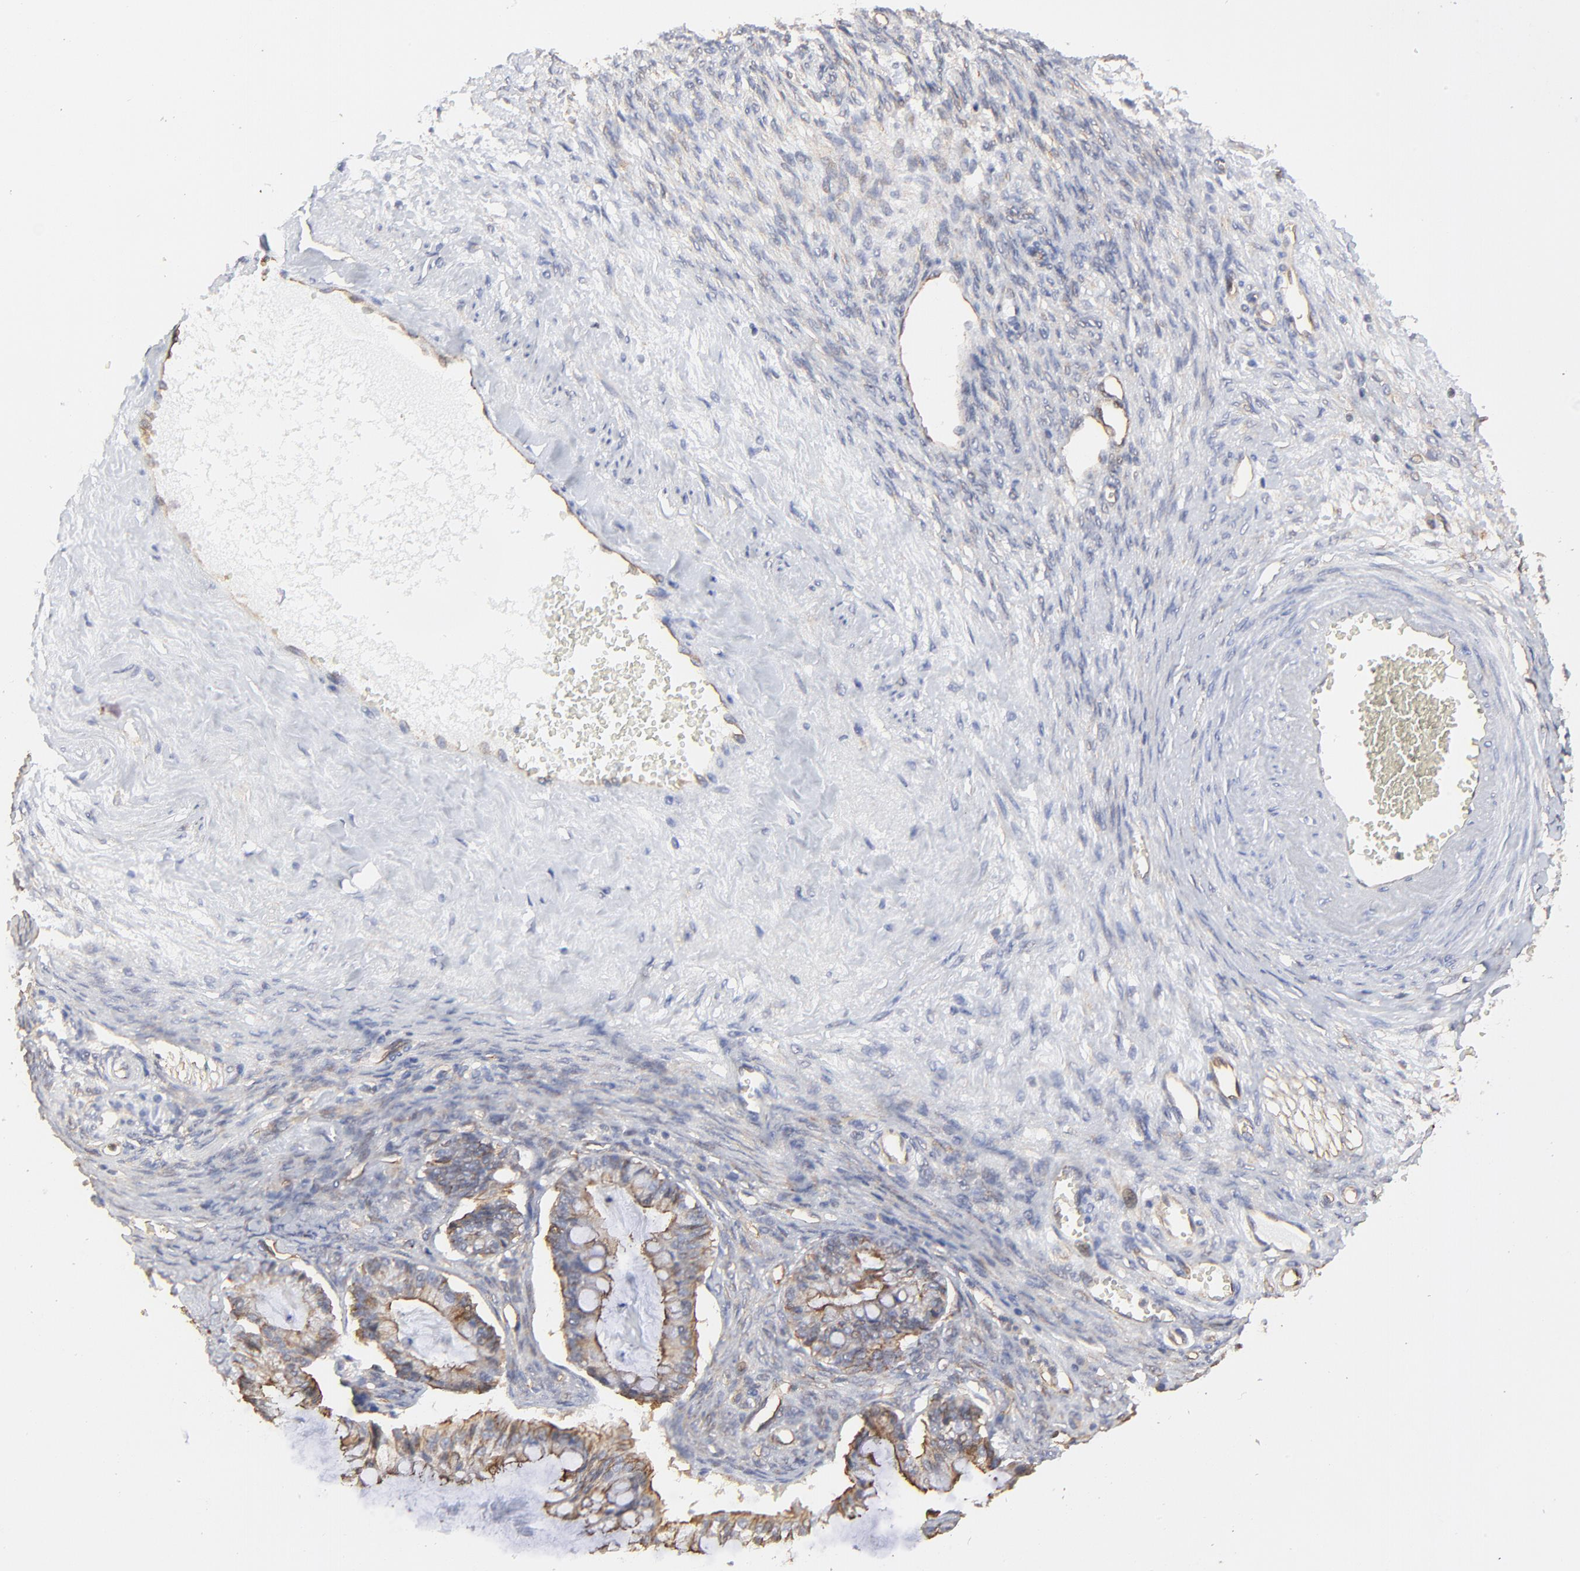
{"staining": {"intensity": "moderate", "quantity": "25%-75%", "location": "cytoplasmic/membranous"}, "tissue": "ovarian cancer", "cell_type": "Tumor cells", "image_type": "cancer", "snomed": [{"axis": "morphology", "description": "Cystadenocarcinoma, mucinous, NOS"}, {"axis": "topography", "description": "Ovary"}], "caption": "A micrograph of ovarian cancer stained for a protein shows moderate cytoplasmic/membranous brown staining in tumor cells.", "gene": "ARMT1", "patient": {"sex": "female", "age": 57}}